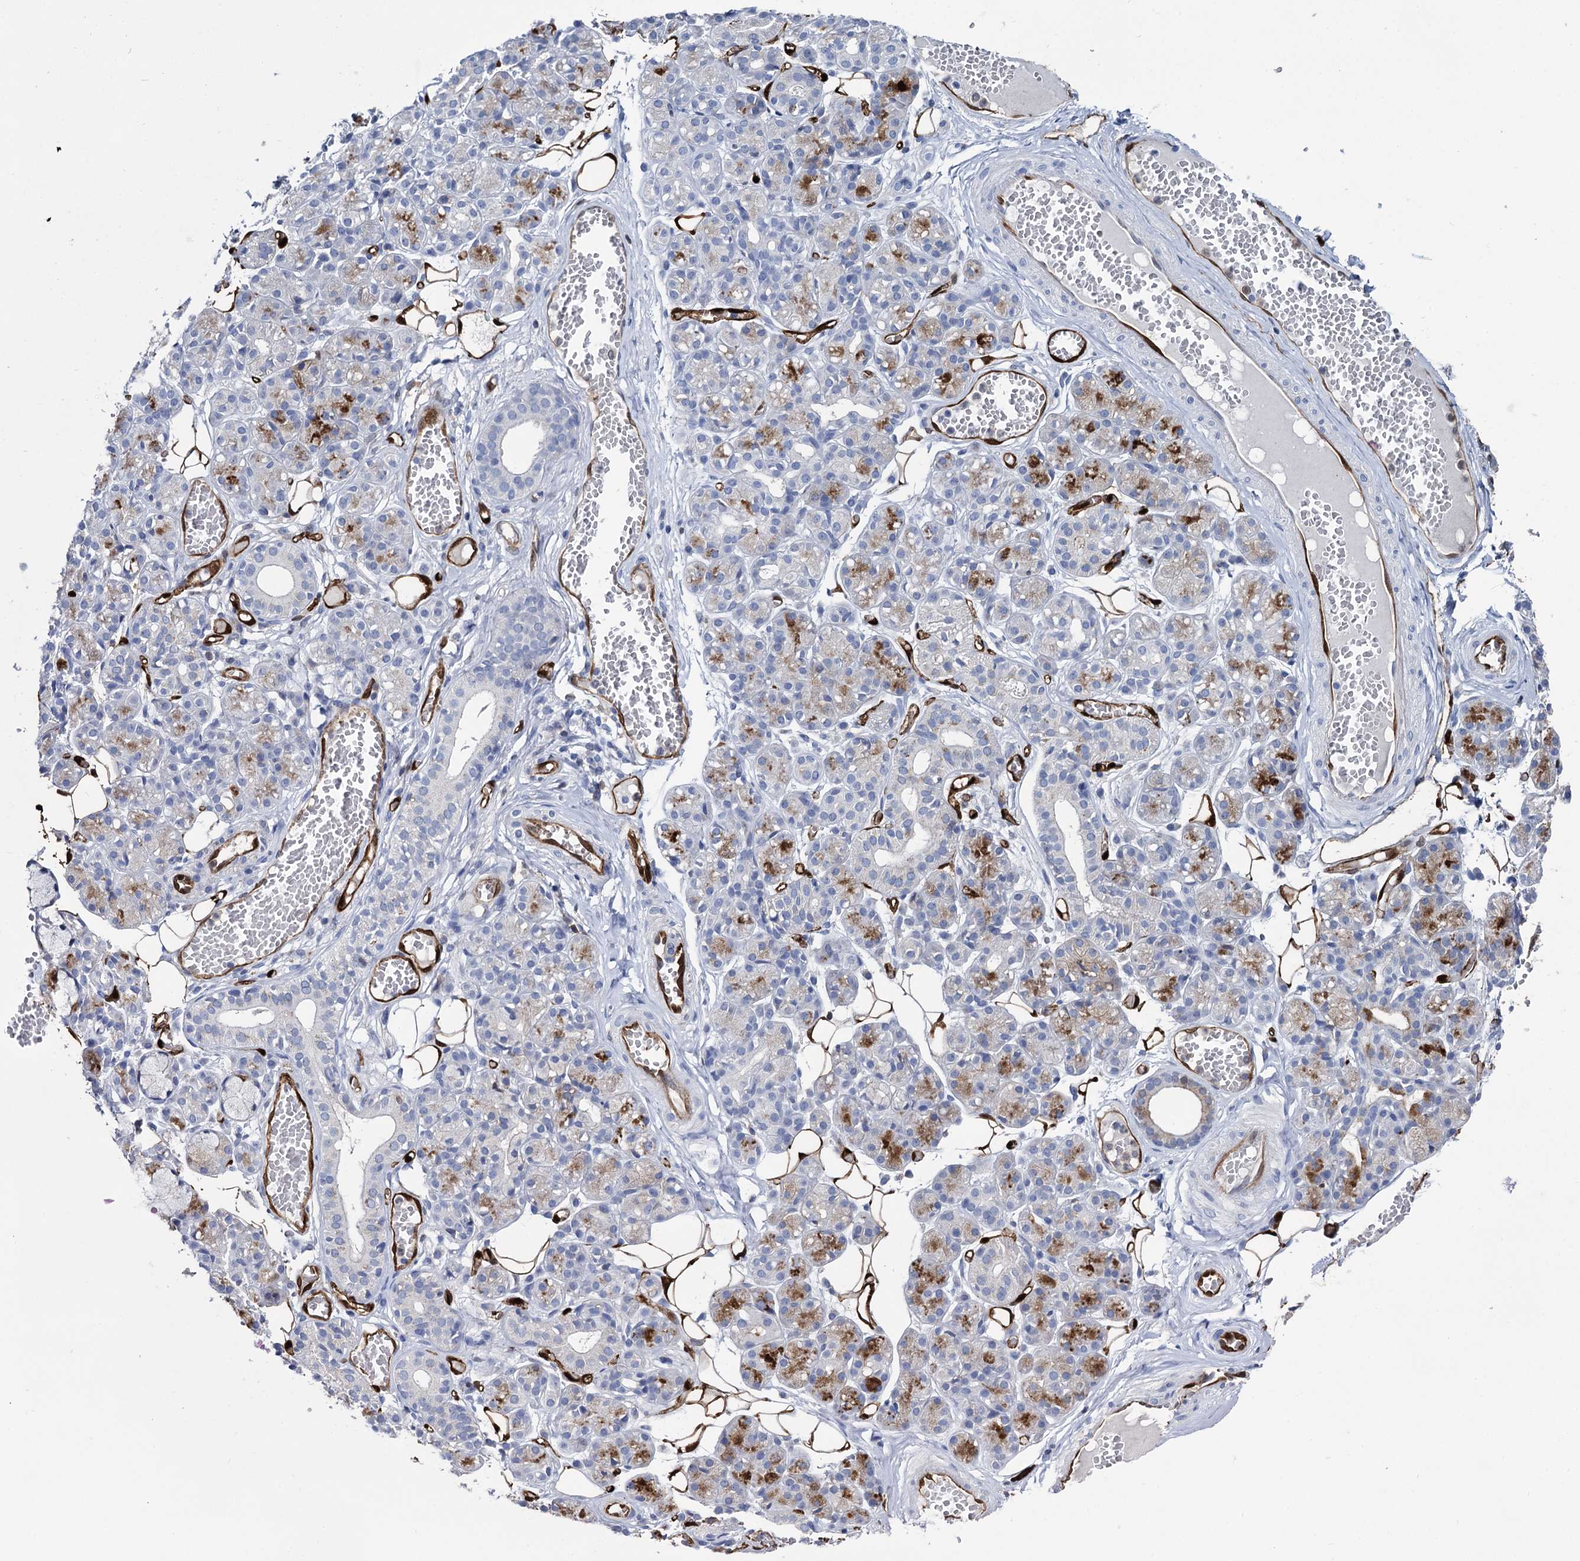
{"staining": {"intensity": "moderate", "quantity": "<25%", "location": "cytoplasmic/membranous"}, "tissue": "salivary gland", "cell_type": "Glandular cells", "image_type": "normal", "snomed": [{"axis": "morphology", "description": "Normal tissue, NOS"}, {"axis": "topography", "description": "Salivary gland"}], "caption": "This histopathology image exhibits immunohistochemistry staining of normal human salivary gland, with low moderate cytoplasmic/membranous positivity in about <25% of glandular cells.", "gene": "FABP5", "patient": {"sex": "male", "age": 63}}